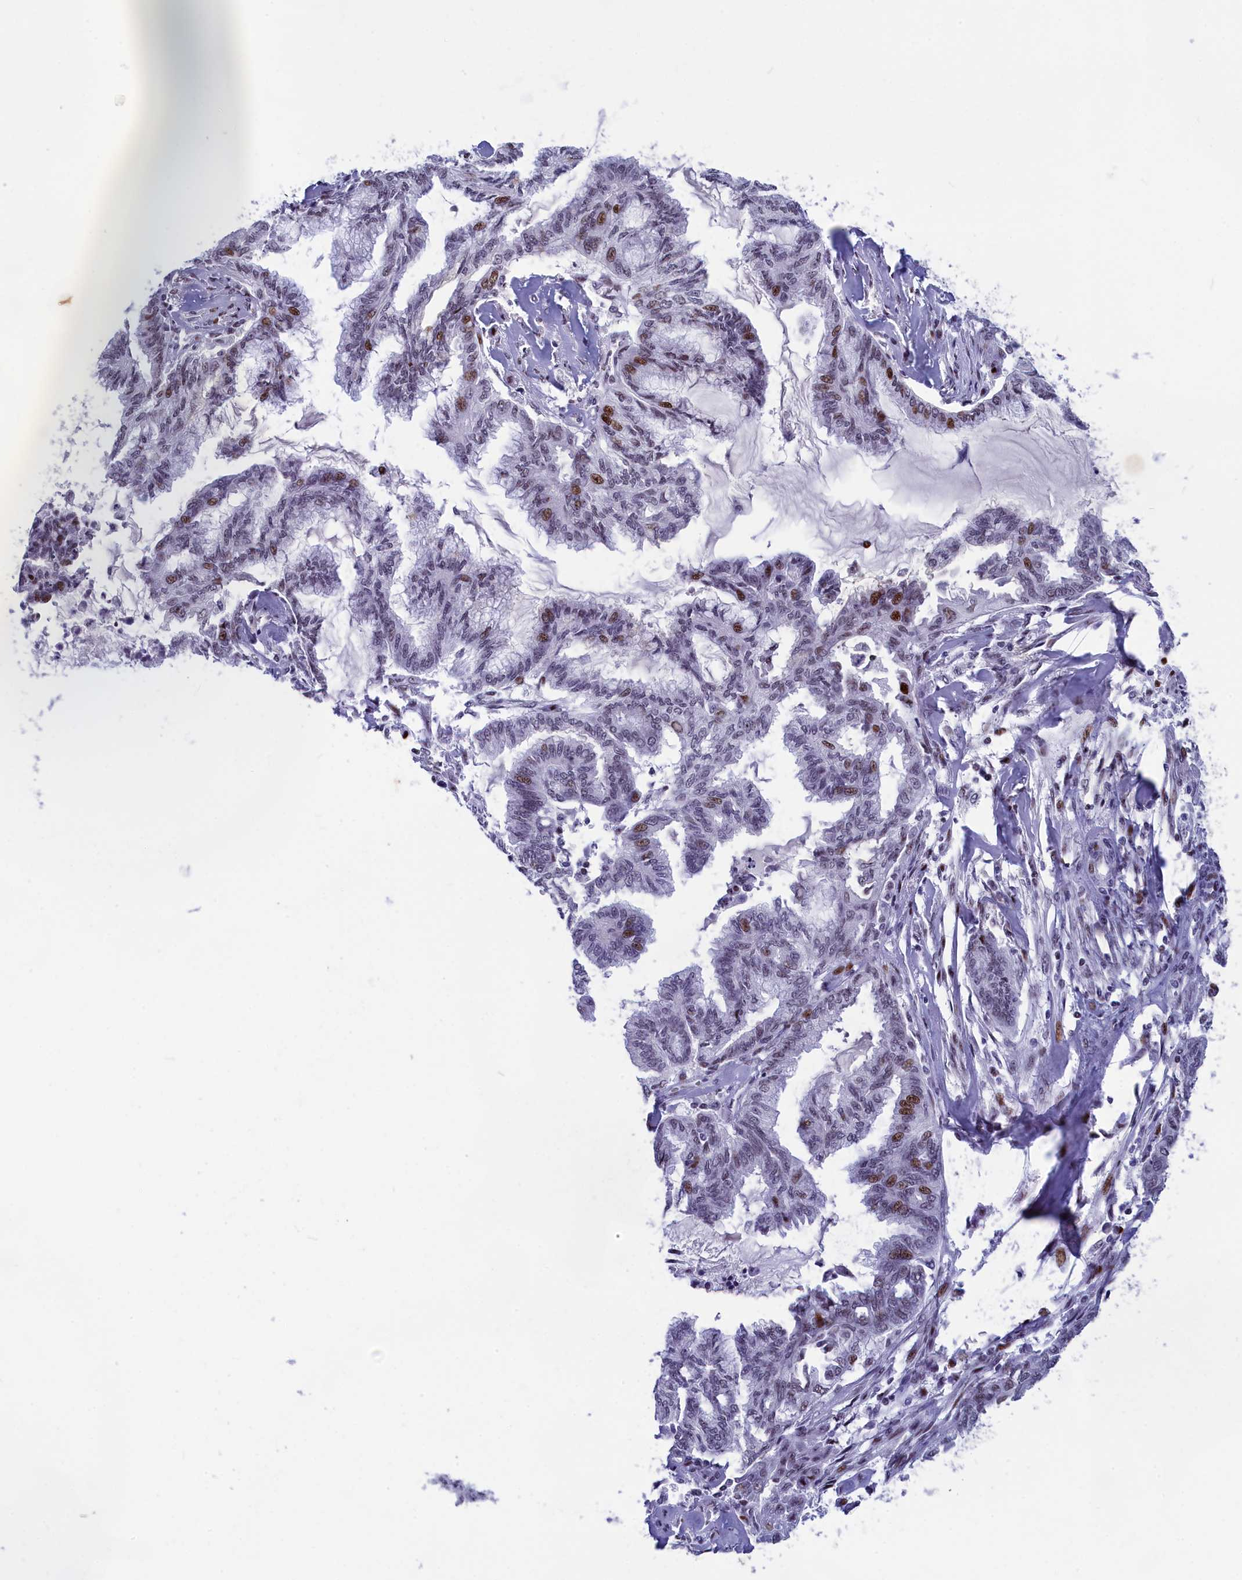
{"staining": {"intensity": "moderate", "quantity": "<25%", "location": "nuclear"}, "tissue": "endometrial cancer", "cell_type": "Tumor cells", "image_type": "cancer", "snomed": [{"axis": "morphology", "description": "Adenocarcinoma, NOS"}, {"axis": "topography", "description": "Endometrium"}], "caption": "A low amount of moderate nuclear positivity is present in about <25% of tumor cells in endometrial cancer (adenocarcinoma) tissue.", "gene": "NSA2", "patient": {"sex": "female", "age": 86}}